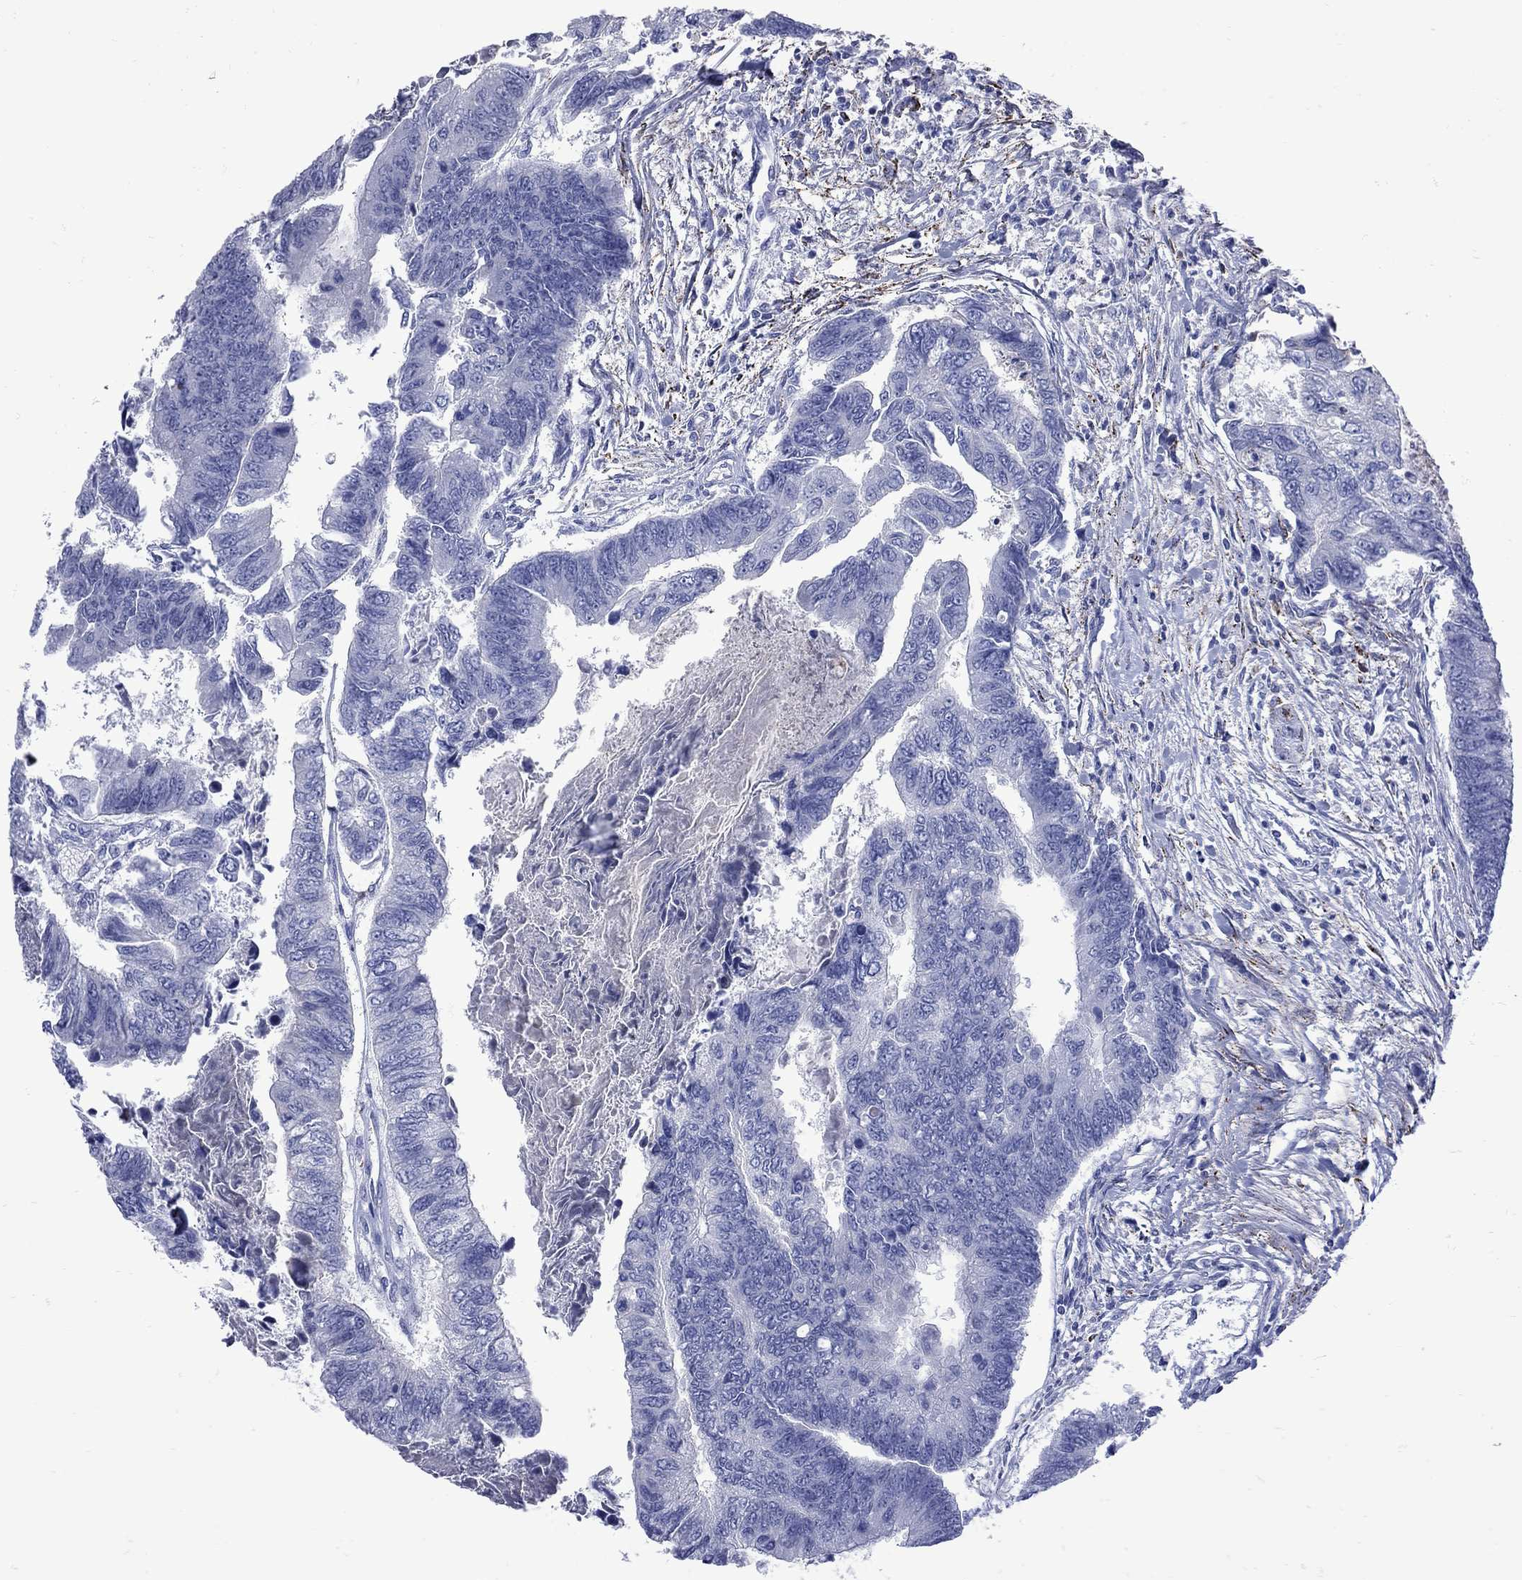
{"staining": {"intensity": "negative", "quantity": "none", "location": "none"}, "tissue": "colorectal cancer", "cell_type": "Tumor cells", "image_type": "cancer", "snomed": [{"axis": "morphology", "description": "Adenocarcinoma, NOS"}, {"axis": "topography", "description": "Colon"}], "caption": "Immunohistochemistry histopathology image of human adenocarcinoma (colorectal) stained for a protein (brown), which demonstrates no staining in tumor cells.", "gene": "SESTD1", "patient": {"sex": "female", "age": 65}}